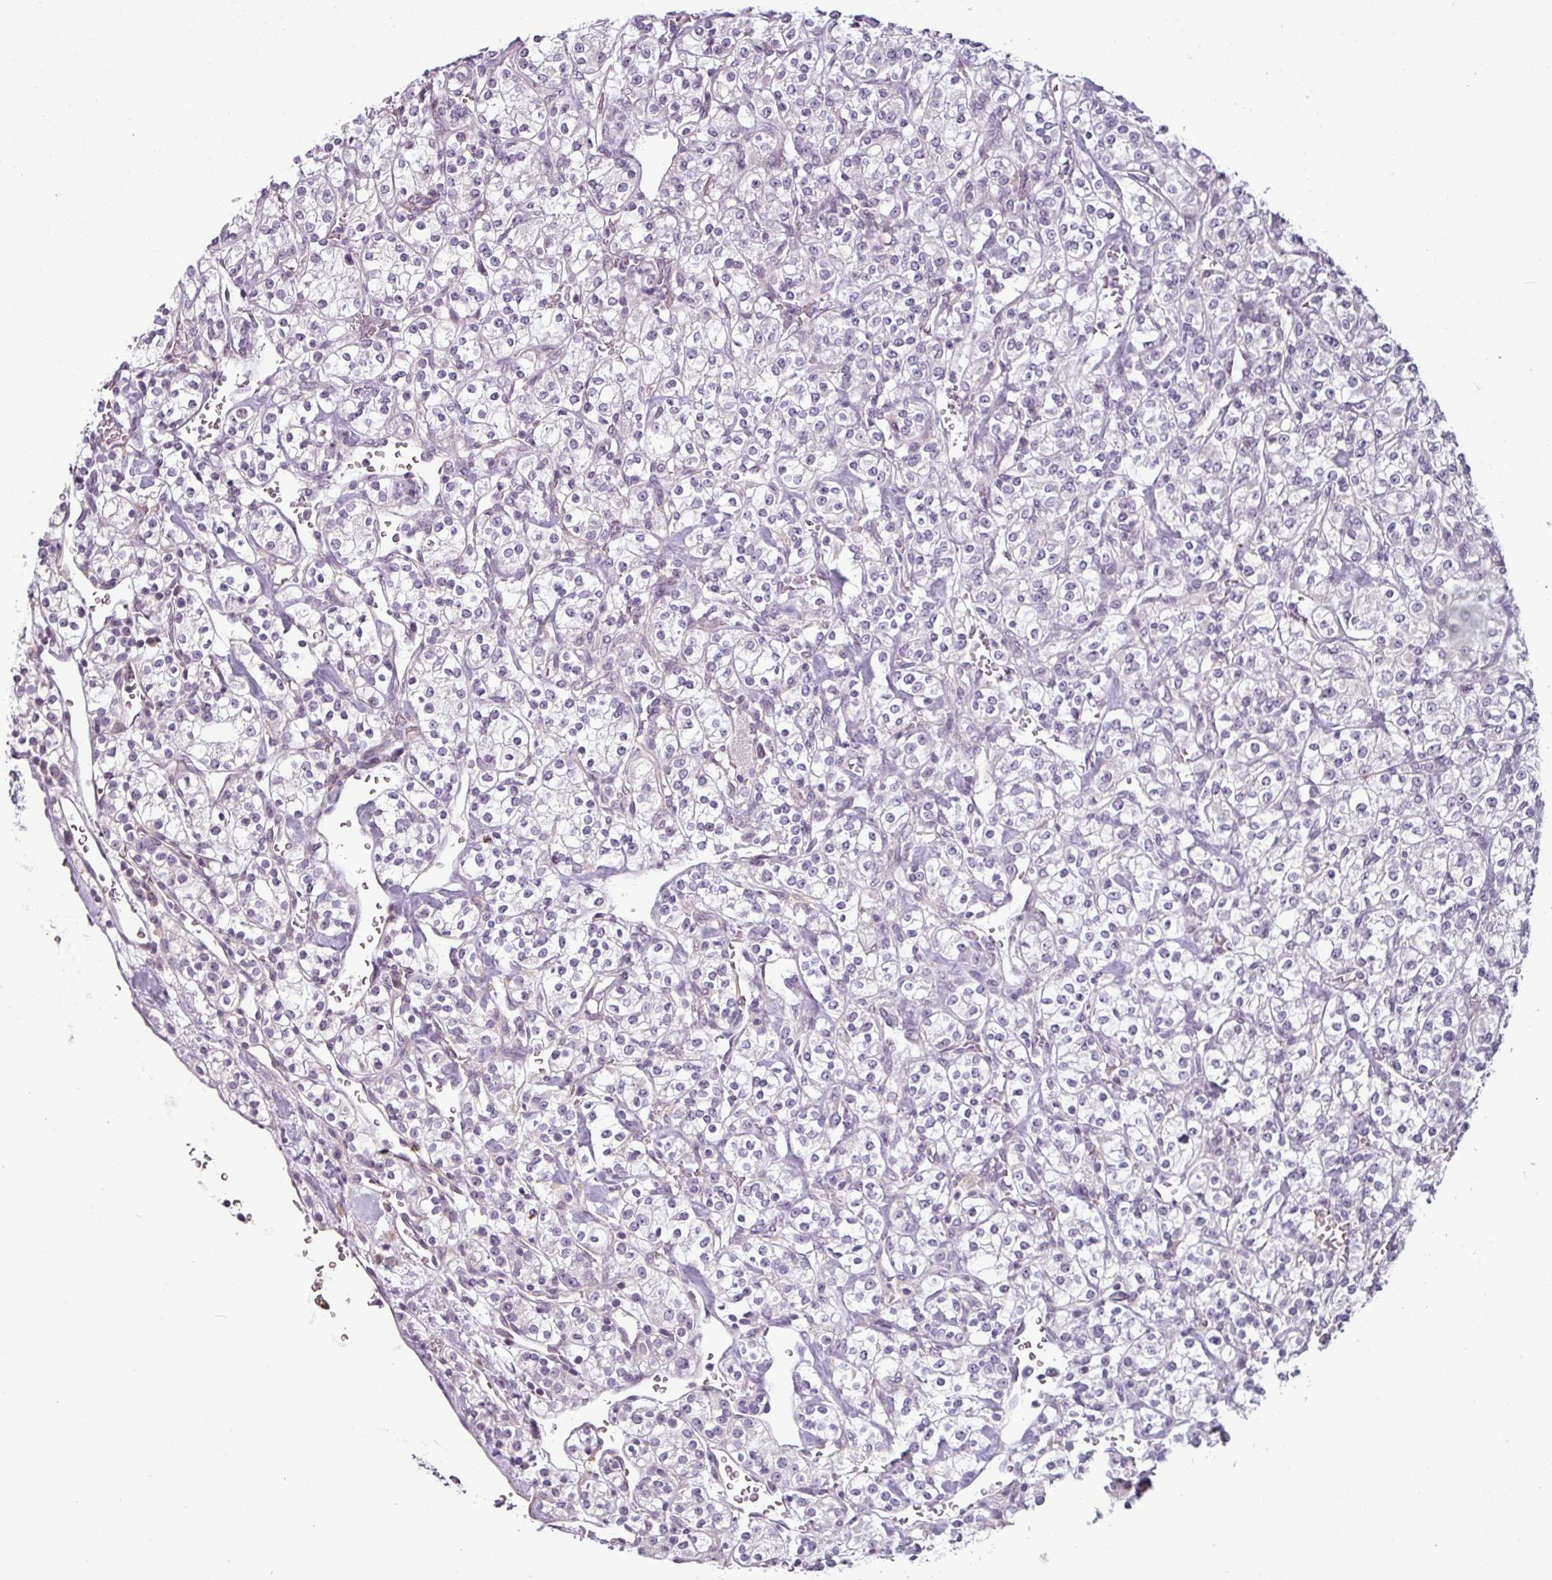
{"staining": {"intensity": "negative", "quantity": "none", "location": "none"}, "tissue": "renal cancer", "cell_type": "Tumor cells", "image_type": "cancer", "snomed": [{"axis": "morphology", "description": "Adenocarcinoma, NOS"}, {"axis": "topography", "description": "Kidney"}], "caption": "Renal cancer was stained to show a protein in brown. There is no significant positivity in tumor cells.", "gene": "OR52D1", "patient": {"sex": "male", "age": 77}}